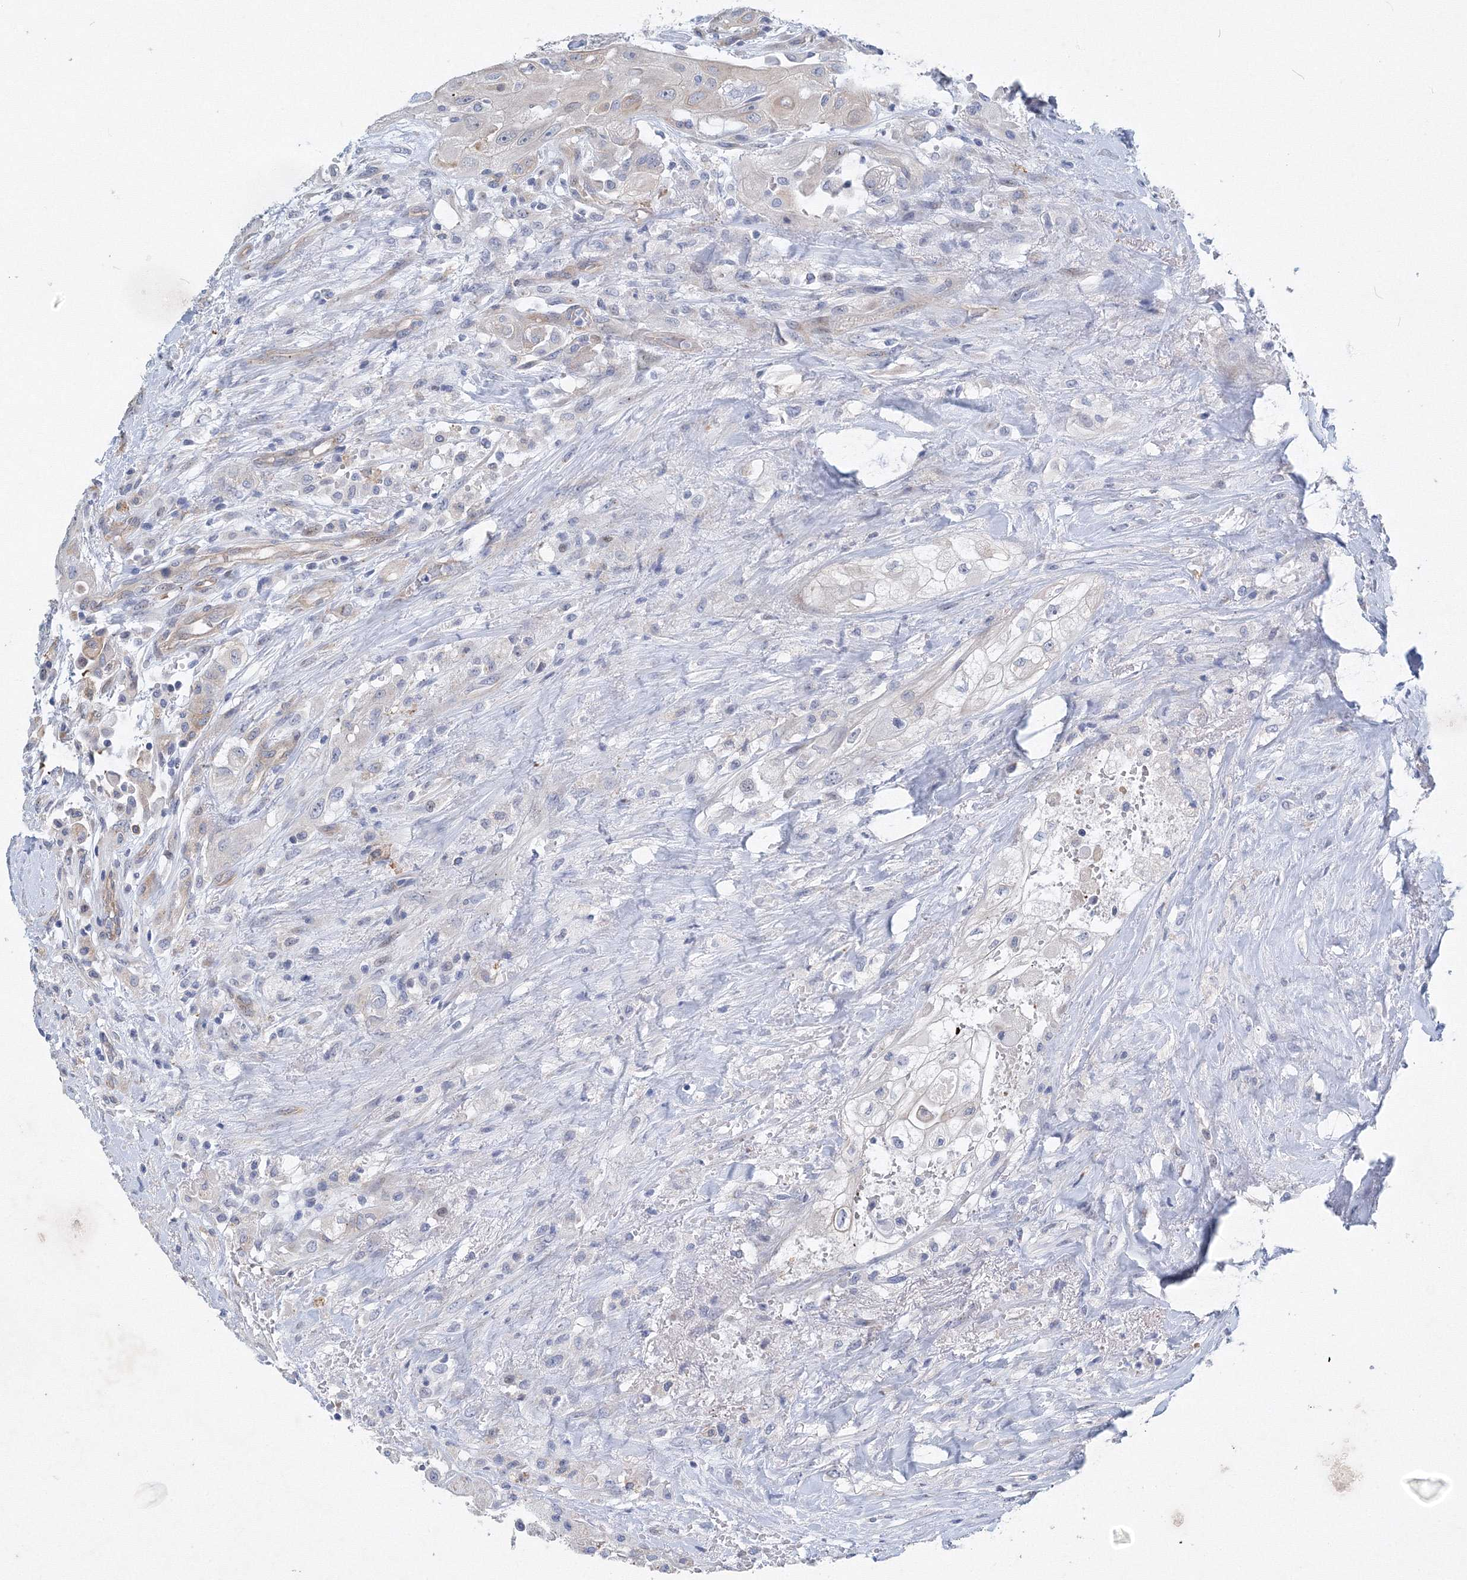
{"staining": {"intensity": "negative", "quantity": "none", "location": "none"}, "tissue": "thyroid cancer", "cell_type": "Tumor cells", "image_type": "cancer", "snomed": [{"axis": "morphology", "description": "Papillary adenocarcinoma, NOS"}, {"axis": "topography", "description": "Thyroid gland"}], "caption": "DAB (3,3'-diaminobenzidine) immunohistochemical staining of thyroid cancer (papillary adenocarcinoma) demonstrates no significant expression in tumor cells.", "gene": "TANC1", "patient": {"sex": "female", "age": 59}}